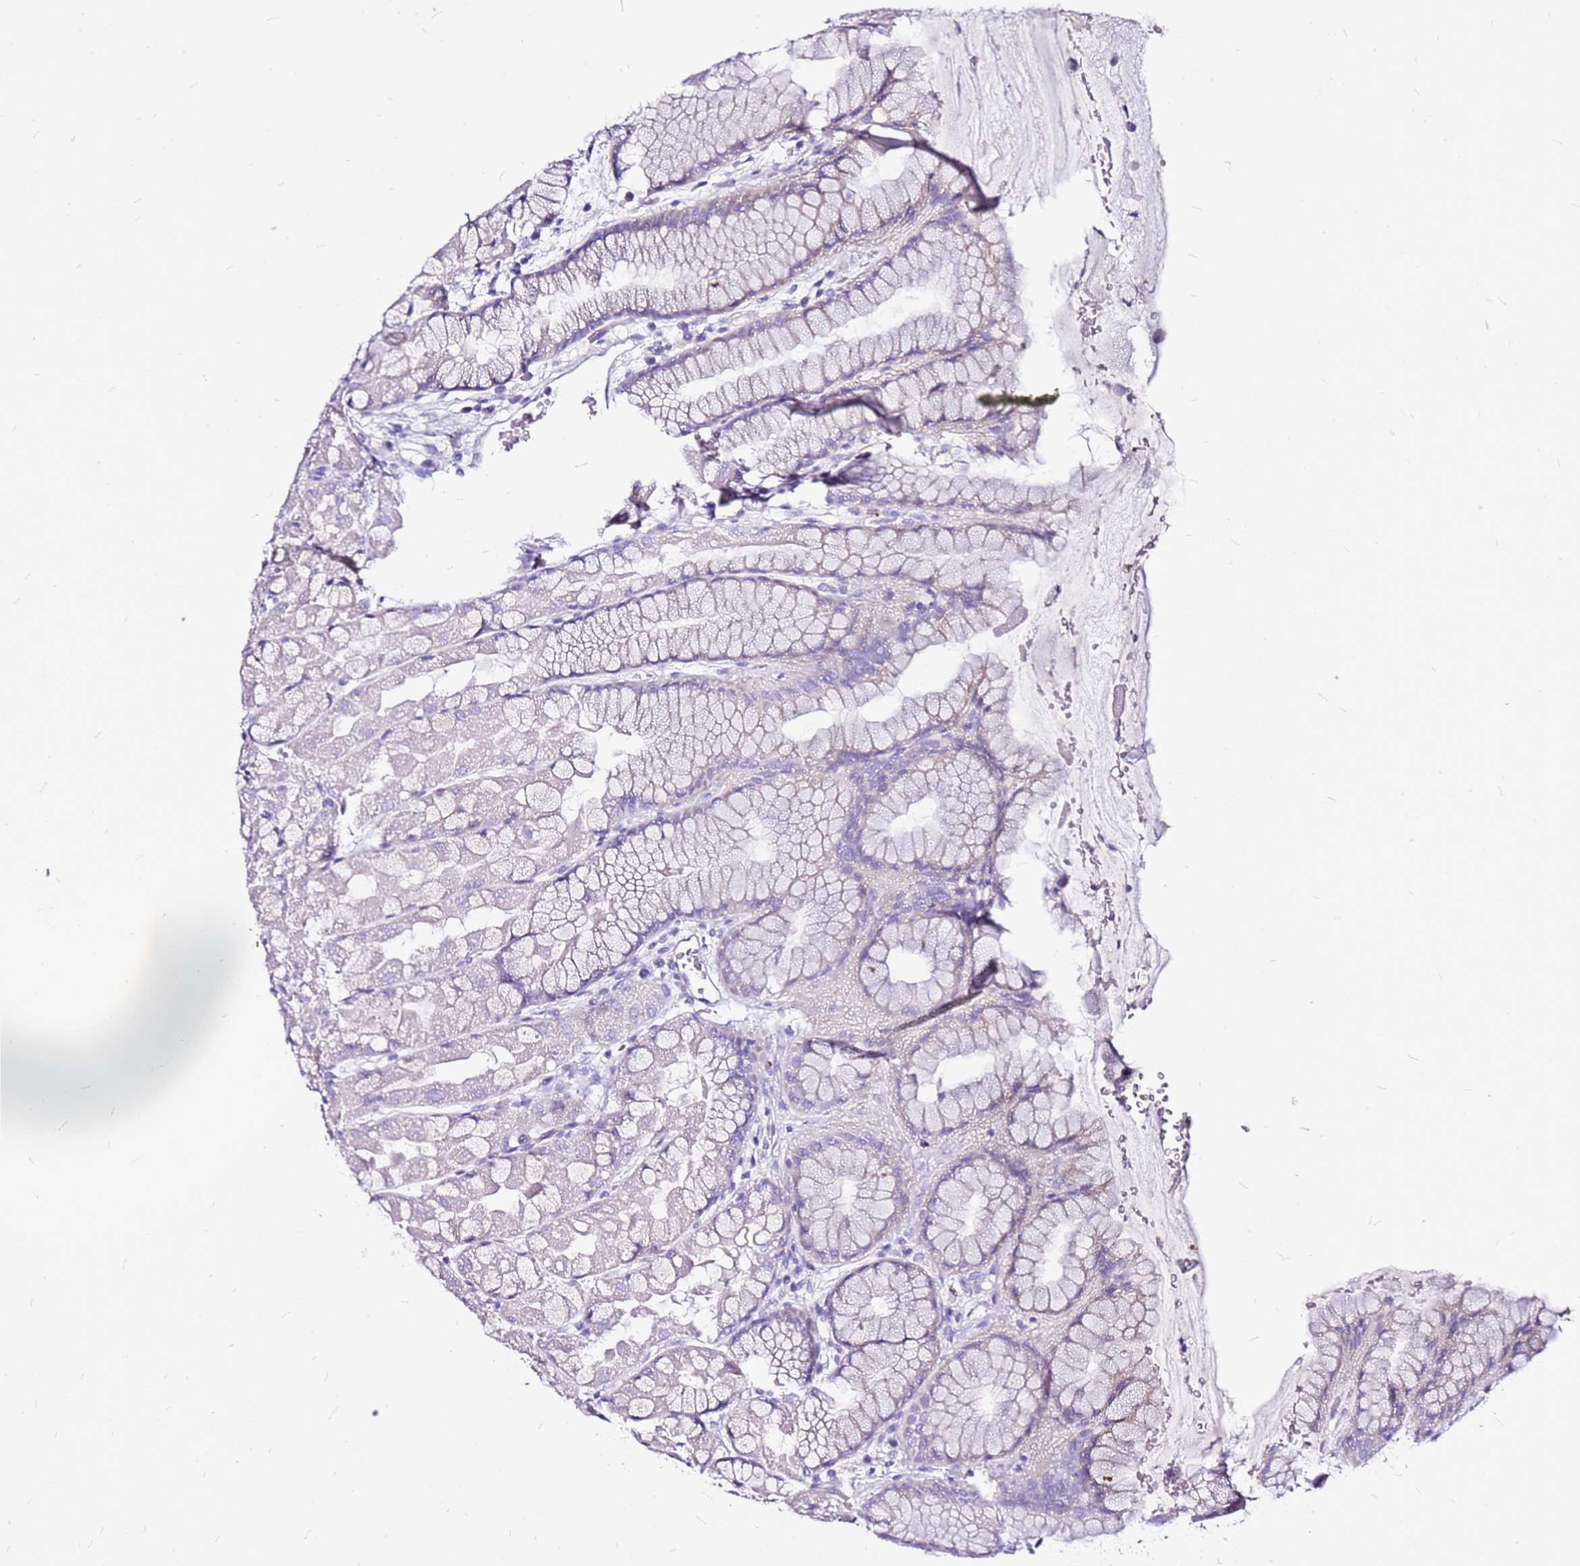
{"staining": {"intensity": "negative", "quantity": "none", "location": "none"}, "tissue": "stomach", "cell_type": "Glandular cells", "image_type": "normal", "snomed": [{"axis": "morphology", "description": "Normal tissue, NOS"}, {"axis": "topography", "description": "Stomach"}], "caption": "The image displays no significant staining in glandular cells of stomach.", "gene": "CASD1", "patient": {"sex": "male", "age": 57}}